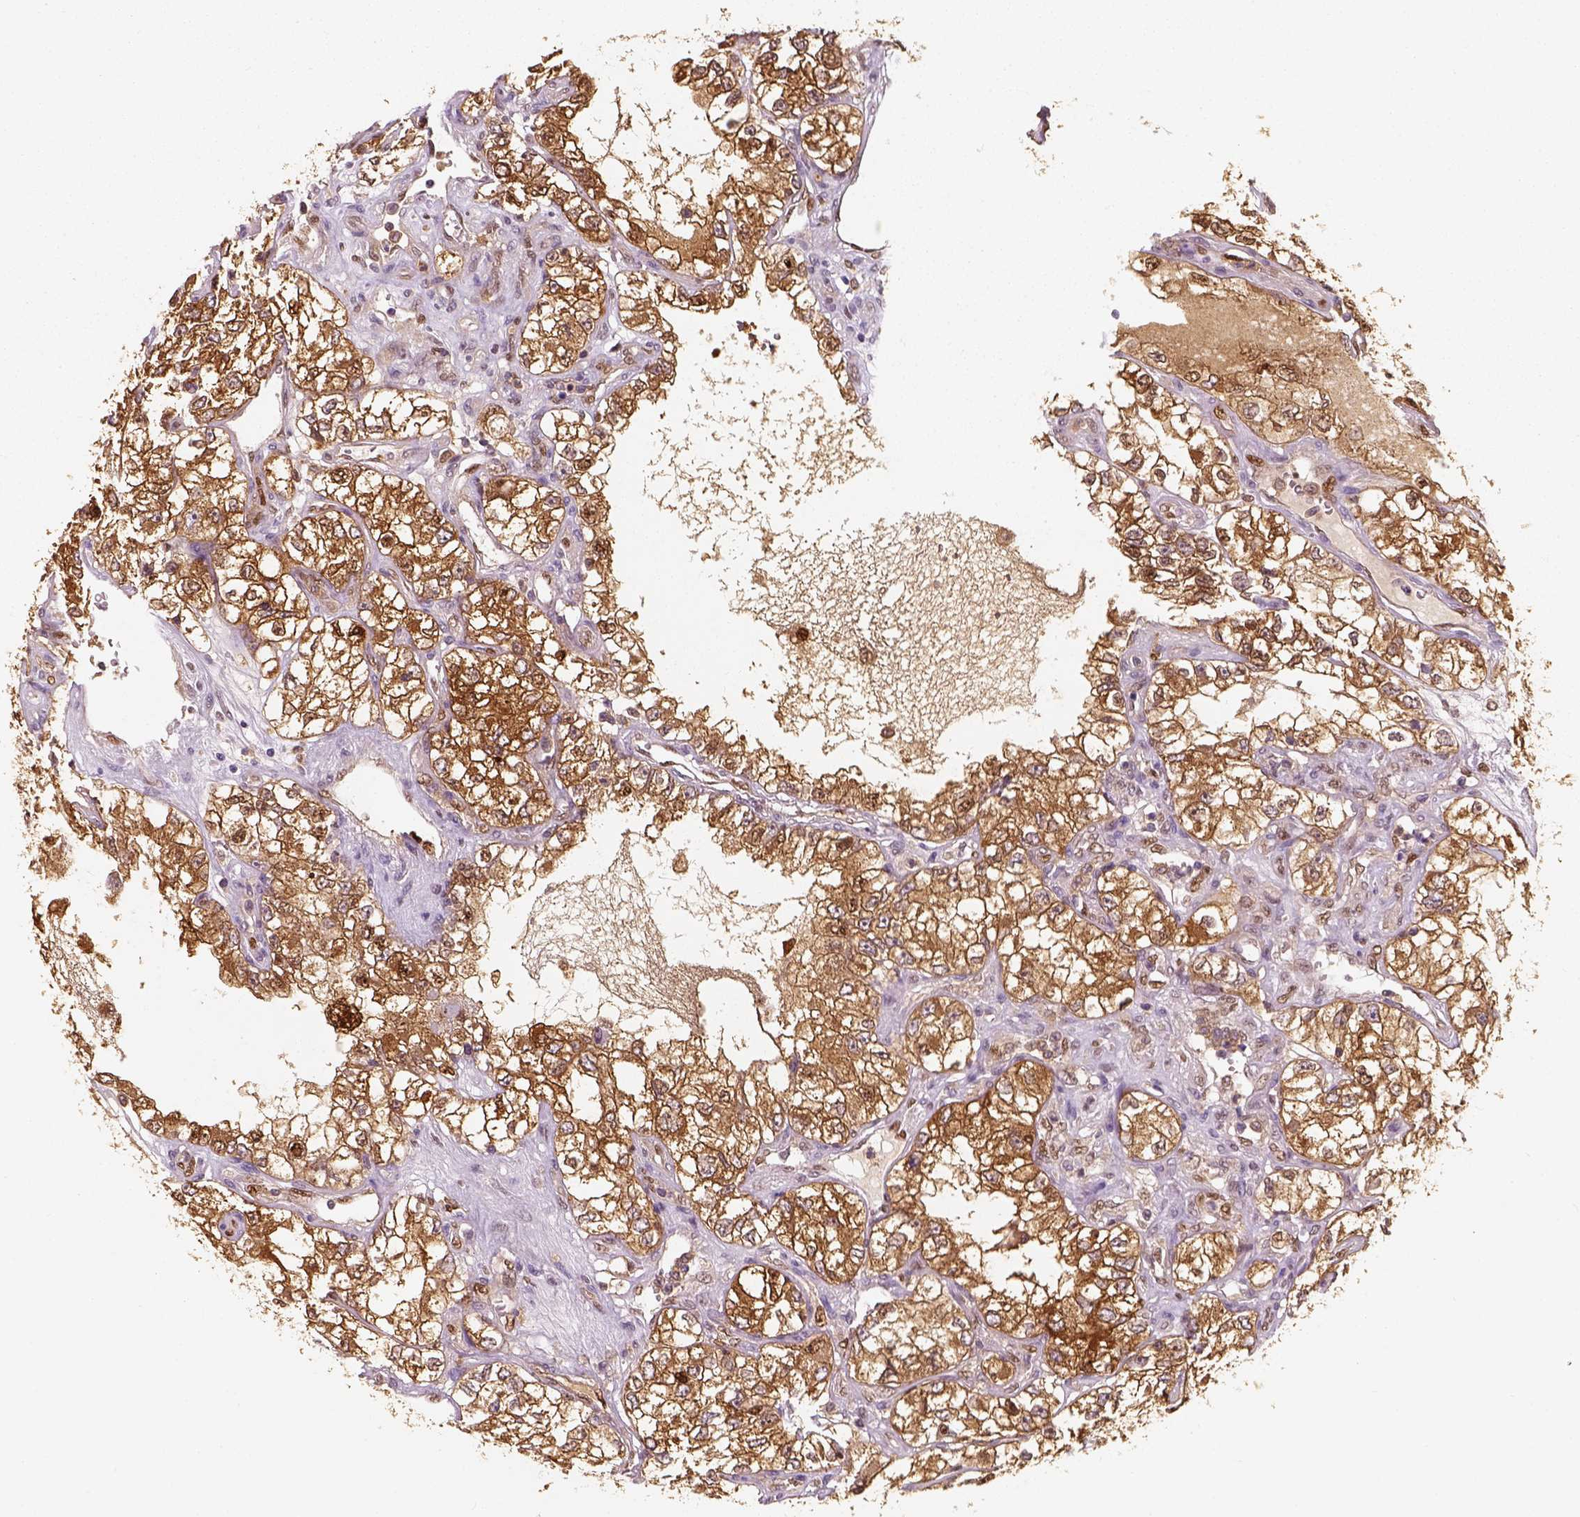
{"staining": {"intensity": "strong", "quantity": ">75%", "location": "cytoplasmic/membranous"}, "tissue": "renal cancer", "cell_type": "Tumor cells", "image_type": "cancer", "snomed": [{"axis": "morphology", "description": "Adenocarcinoma, NOS"}, {"axis": "topography", "description": "Kidney"}], "caption": "An IHC image of tumor tissue is shown. Protein staining in brown shows strong cytoplasmic/membranous positivity in renal adenocarcinoma within tumor cells.", "gene": "SQSTM1", "patient": {"sex": "female", "age": 59}}